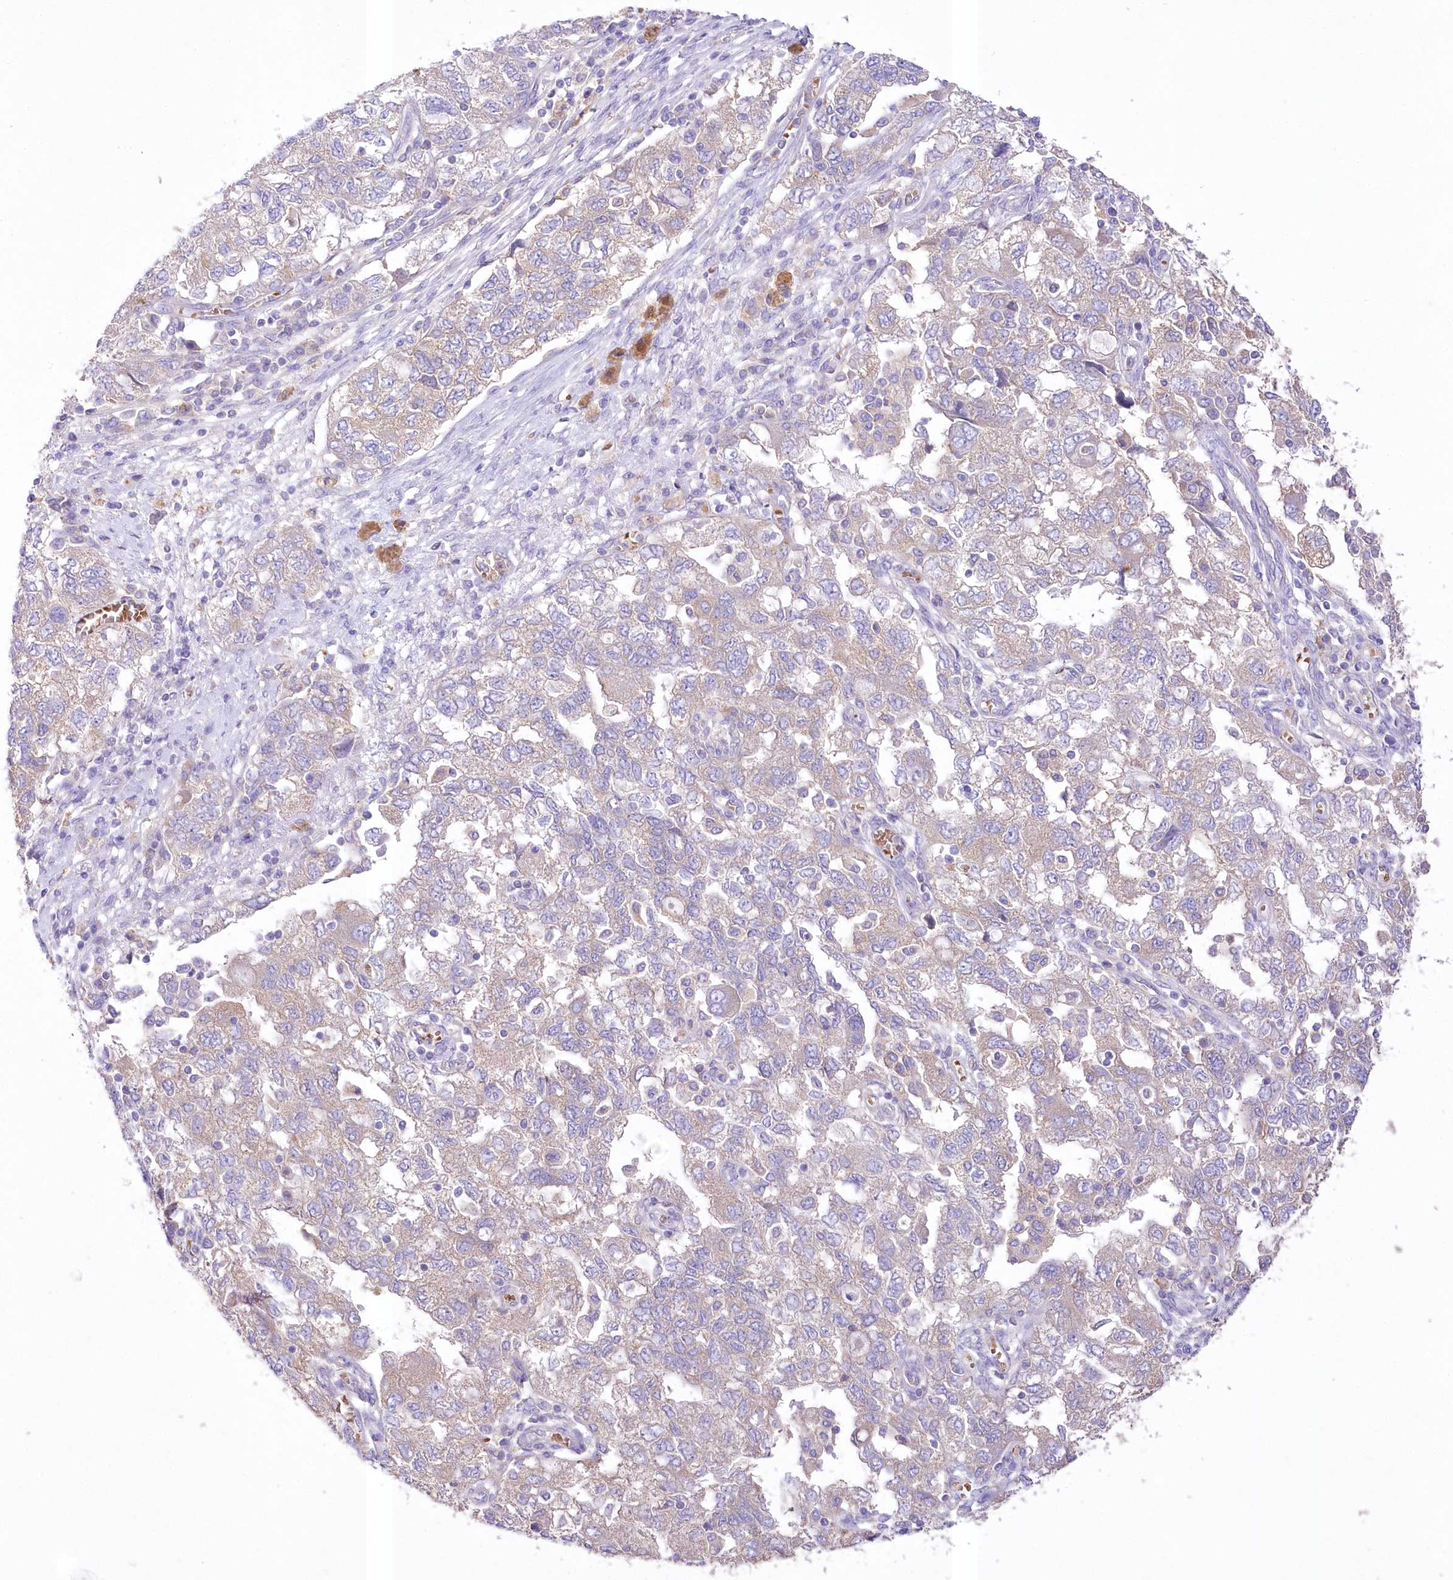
{"staining": {"intensity": "weak", "quantity": "25%-75%", "location": "cytoplasmic/membranous"}, "tissue": "ovarian cancer", "cell_type": "Tumor cells", "image_type": "cancer", "snomed": [{"axis": "morphology", "description": "Carcinoma, NOS"}, {"axis": "morphology", "description": "Cystadenocarcinoma, serous, NOS"}, {"axis": "topography", "description": "Ovary"}], "caption": "This photomicrograph demonstrates IHC staining of human ovarian serous cystadenocarcinoma, with low weak cytoplasmic/membranous staining in about 25%-75% of tumor cells.", "gene": "PRSS53", "patient": {"sex": "female", "age": 69}}